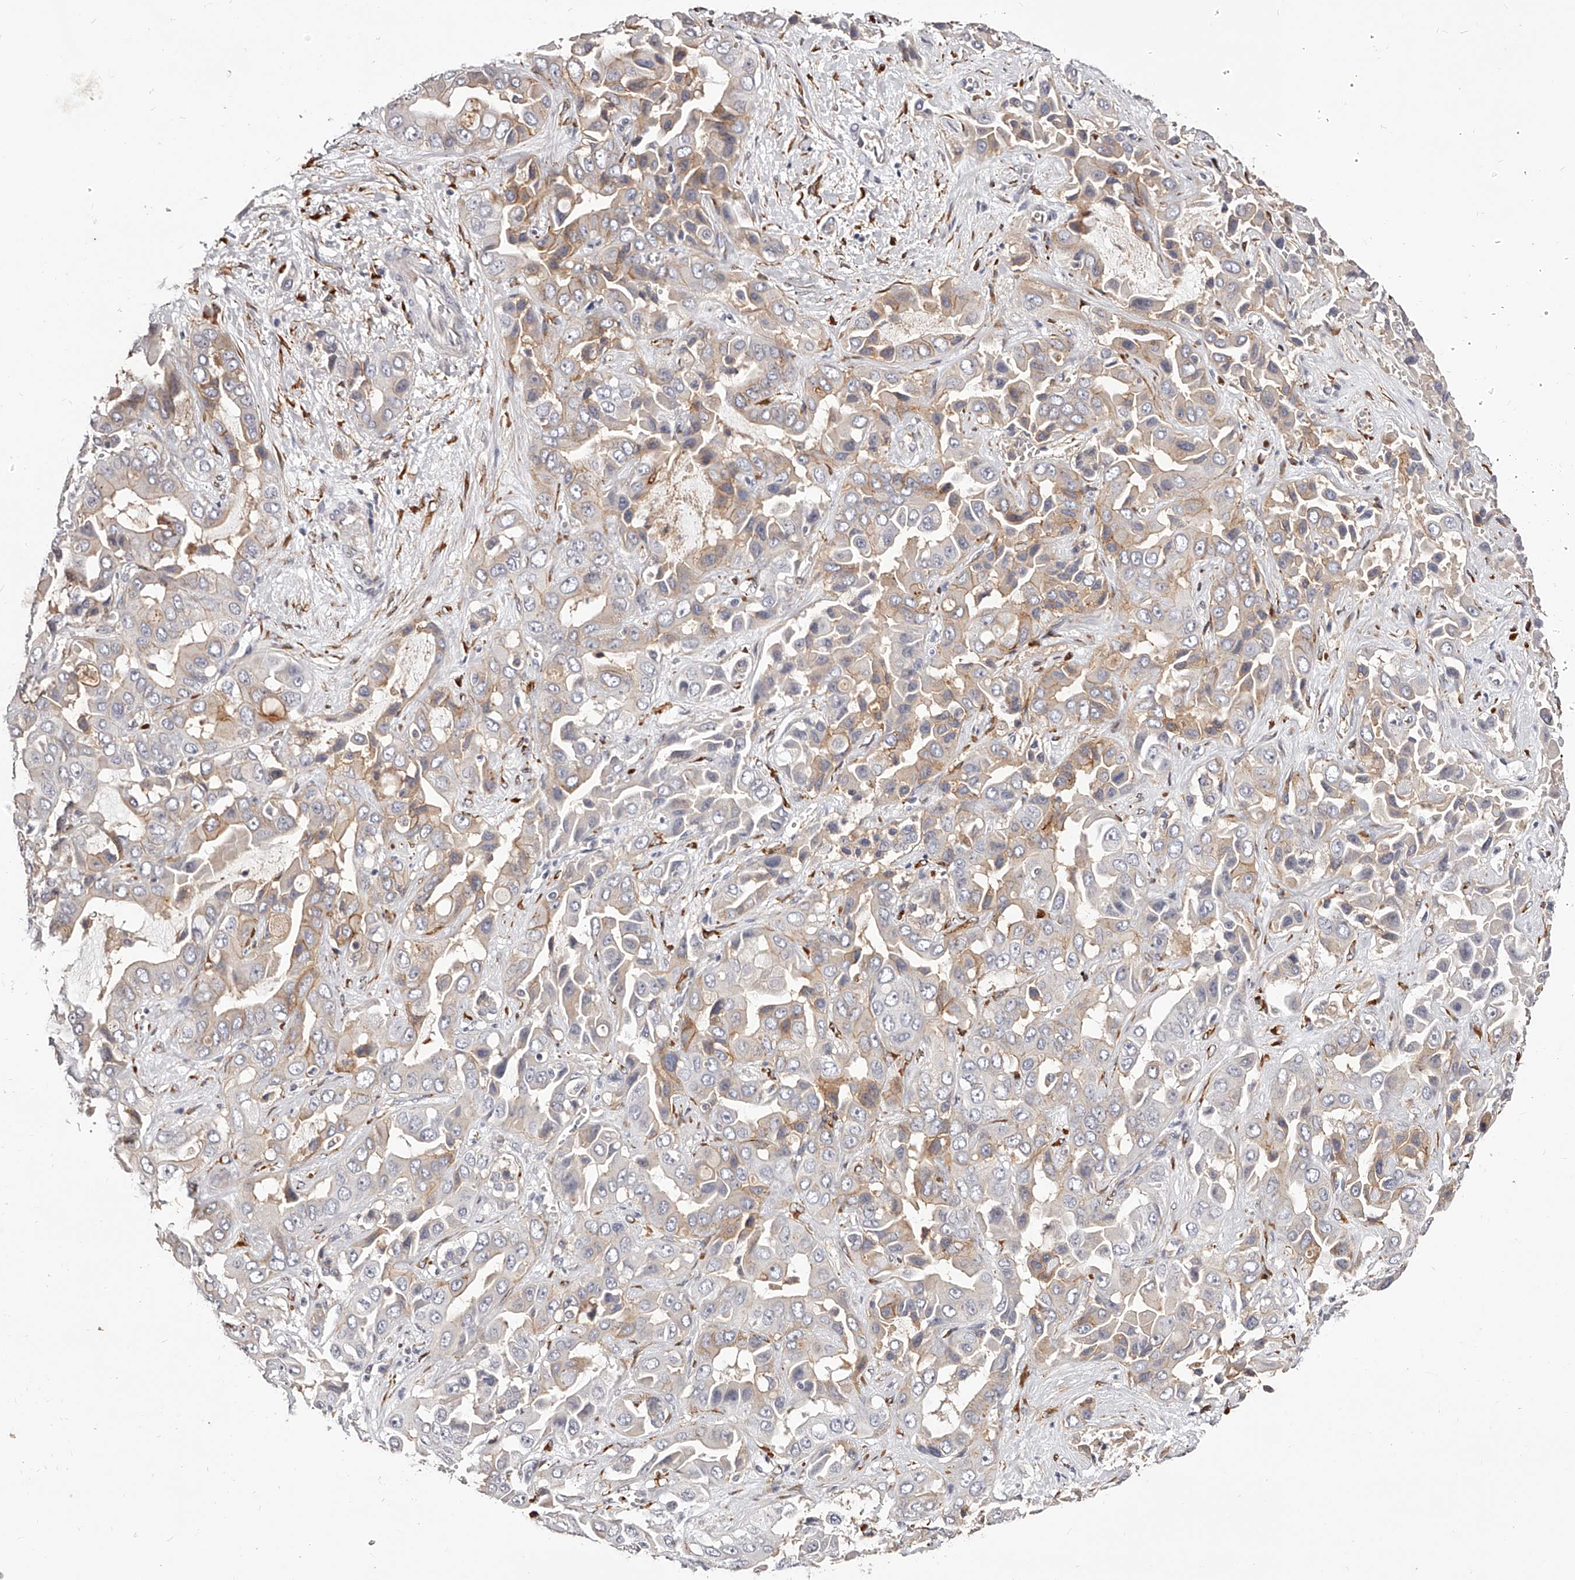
{"staining": {"intensity": "weak", "quantity": "25%-75%", "location": "cytoplasmic/membranous"}, "tissue": "liver cancer", "cell_type": "Tumor cells", "image_type": "cancer", "snomed": [{"axis": "morphology", "description": "Cholangiocarcinoma"}, {"axis": "topography", "description": "Liver"}], "caption": "Immunohistochemistry (IHC) of human liver cholangiocarcinoma exhibits low levels of weak cytoplasmic/membranous positivity in approximately 25%-75% of tumor cells.", "gene": "CD82", "patient": {"sex": "female", "age": 52}}